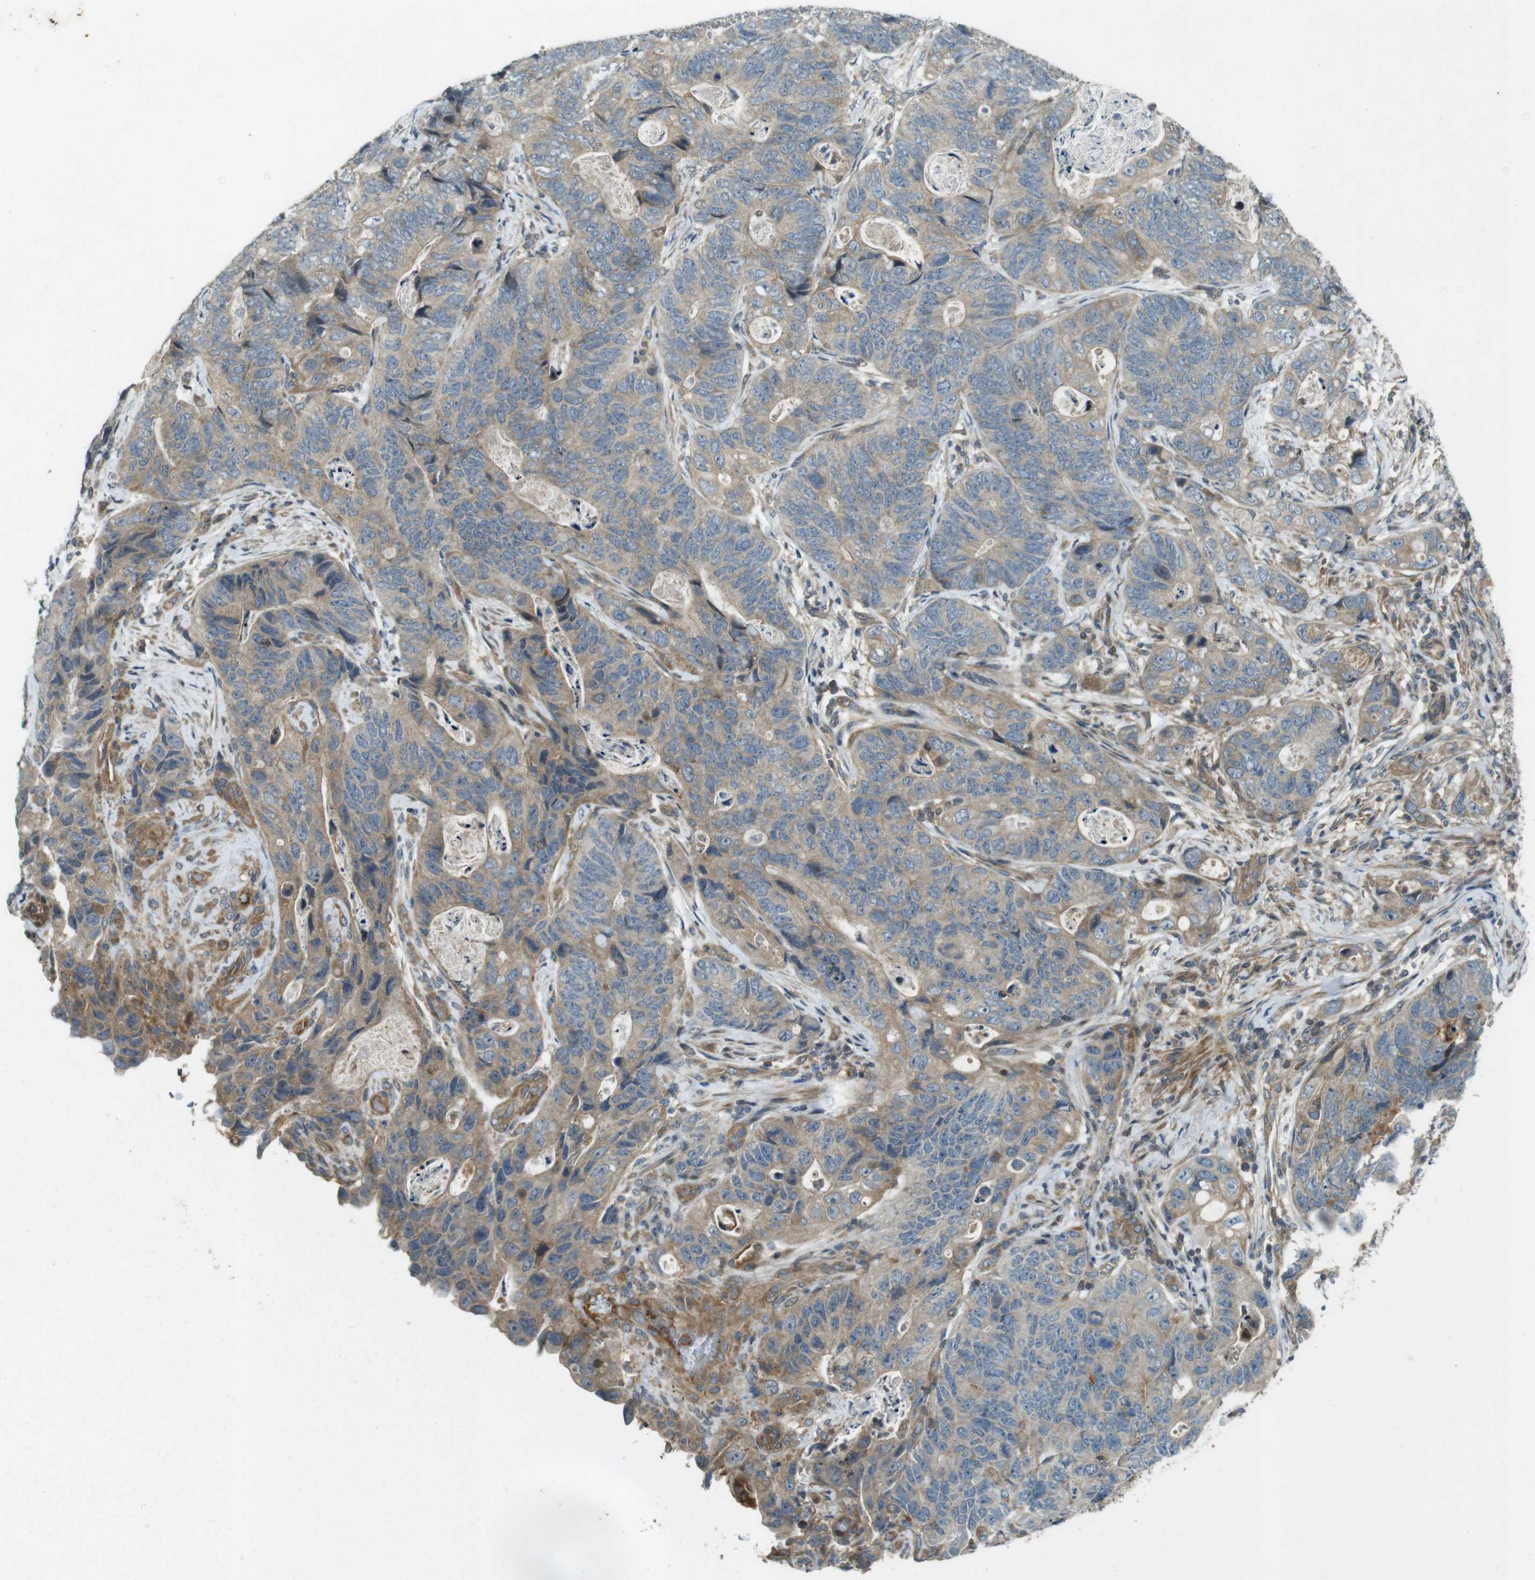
{"staining": {"intensity": "weak", "quantity": ">75%", "location": "cytoplasmic/membranous"}, "tissue": "stomach cancer", "cell_type": "Tumor cells", "image_type": "cancer", "snomed": [{"axis": "morphology", "description": "Adenocarcinoma, NOS"}, {"axis": "topography", "description": "Stomach"}], "caption": "Immunohistochemistry (IHC) micrograph of human stomach cancer stained for a protein (brown), which exhibits low levels of weak cytoplasmic/membranous staining in approximately >75% of tumor cells.", "gene": "ZYX", "patient": {"sex": "female", "age": 89}}